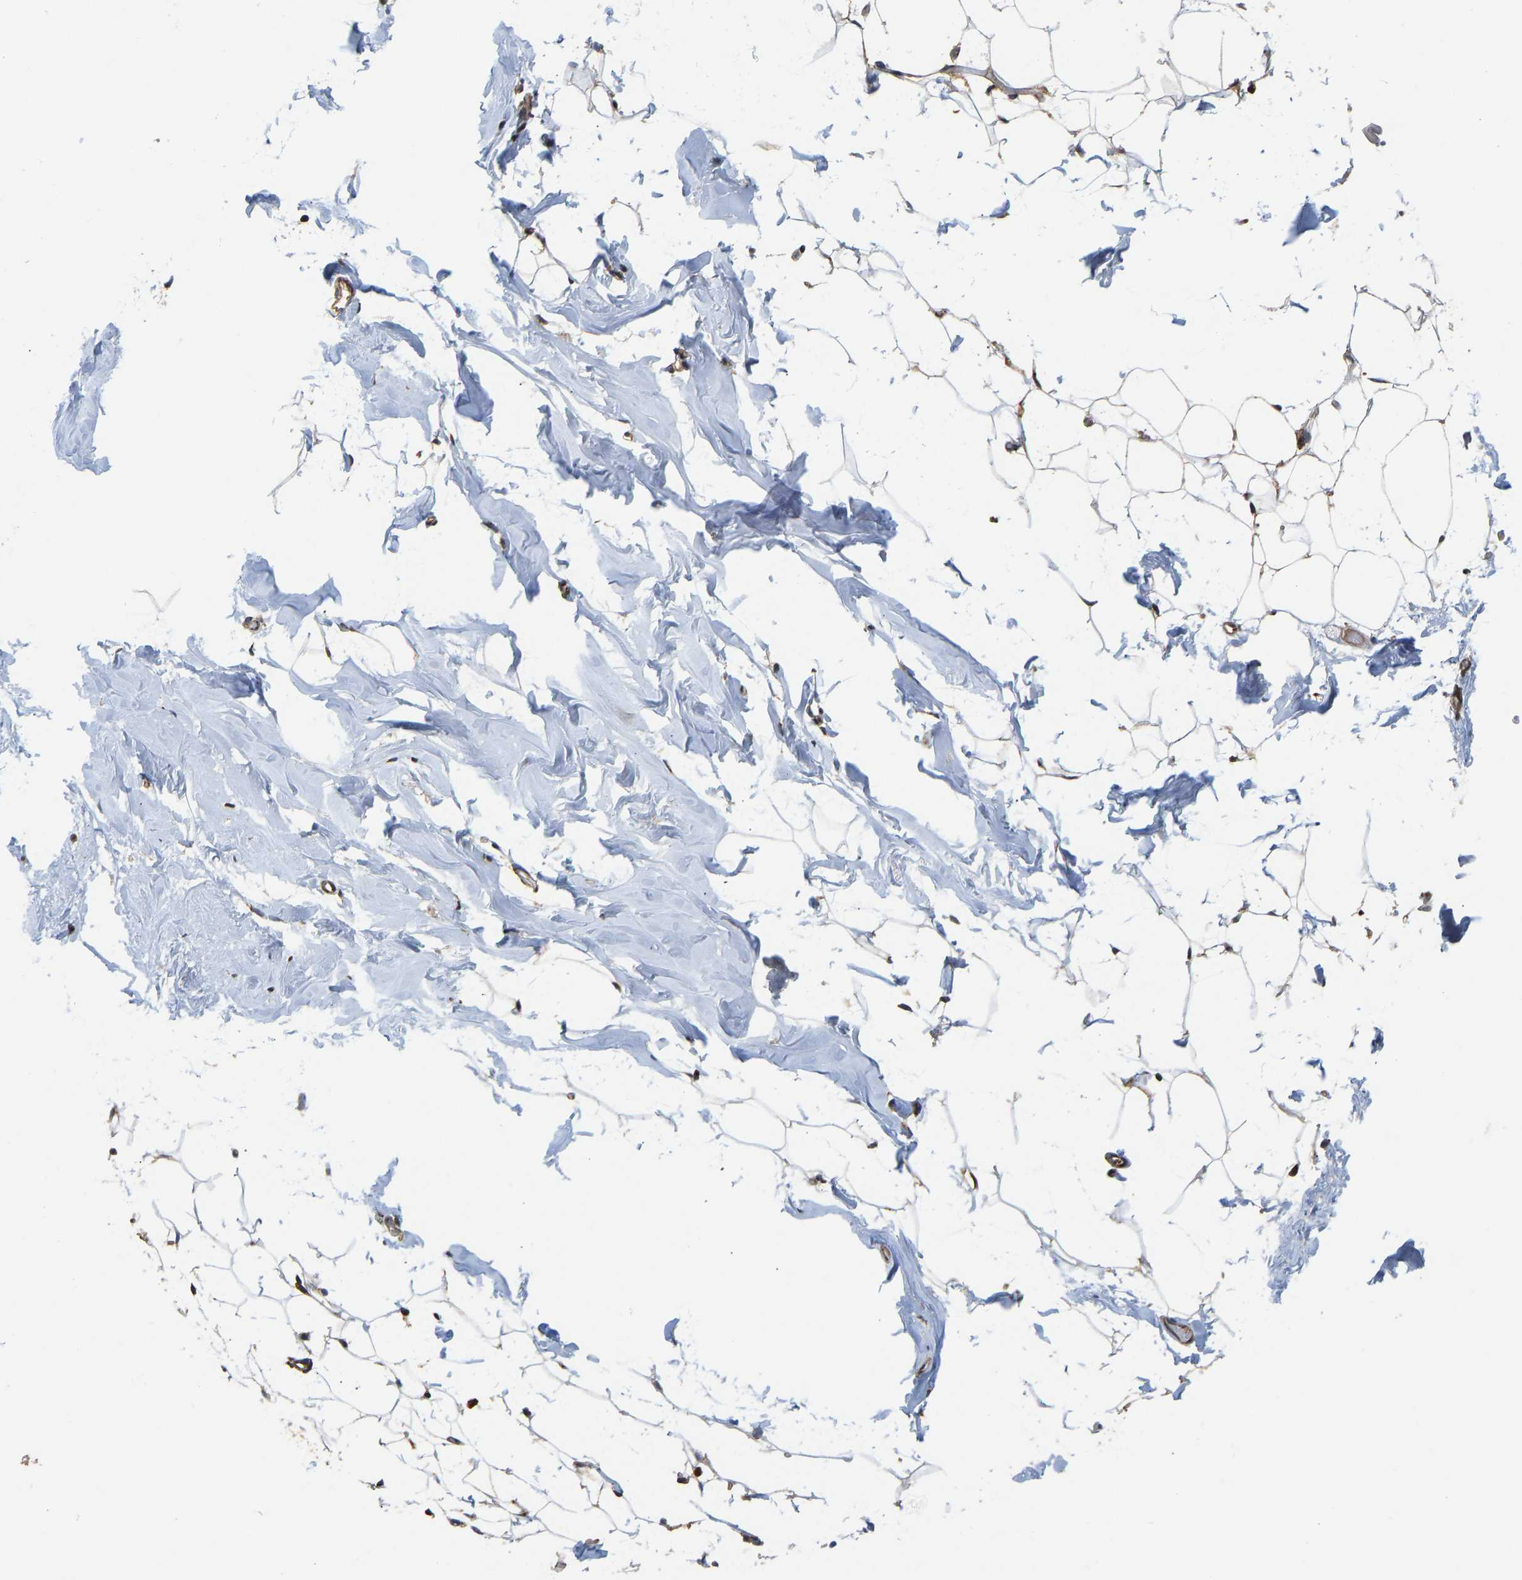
{"staining": {"intensity": "weak", "quantity": "25%-75%", "location": "cytoplasmic/membranous"}, "tissue": "adipose tissue", "cell_type": "Adipocytes", "image_type": "normal", "snomed": [{"axis": "morphology", "description": "Normal tissue, NOS"}, {"axis": "topography", "description": "Breast"}, {"axis": "topography", "description": "Soft tissue"}], "caption": "Adipocytes show low levels of weak cytoplasmic/membranous positivity in approximately 25%-75% of cells in unremarkable adipose tissue. (DAB (3,3'-diaminobenzidine) IHC, brown staining for protein, blue staining for nuclei).", "gene": "YIPF4", "patient": {"sex": "female", "age": 75}}